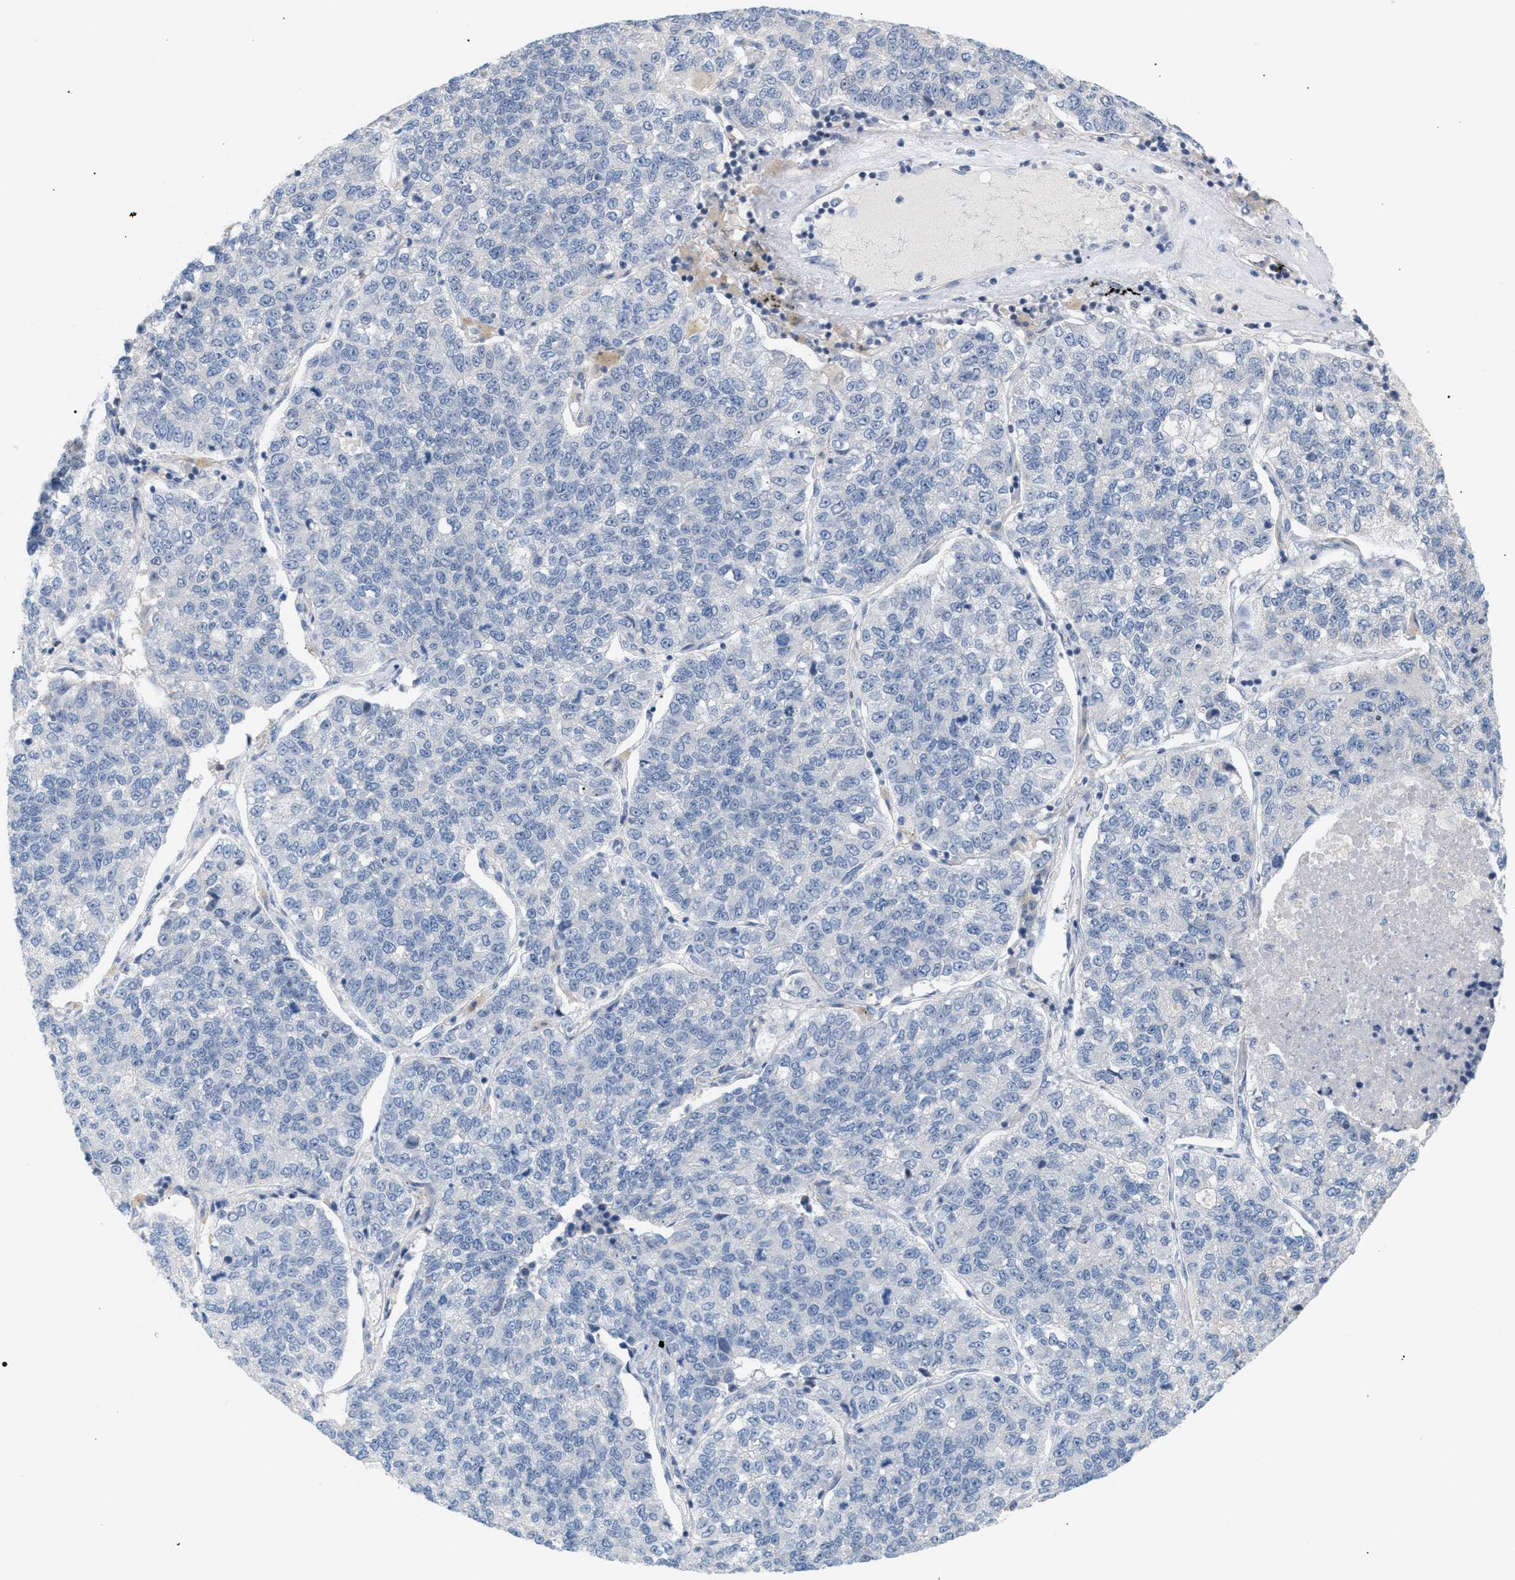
{"staining": {"intensity": "negative", "quantity": "none", "location": "none"}, "tissue": "lung cancer", "cell_type": "Tumor cells", "image_type": "cancer", "snomed": [{"axis": "morphology", "description": "Adenocarcinoma, NOS"}, {"axis": "topography", "description": "Lung"}], "caption": "Lung adenocarcinoma stained for a protein using immunohistochemistry demonstrates no positivity tumor cells.", "gene": "LRCH1", "patient": {"sex": "male", "age": 49}}